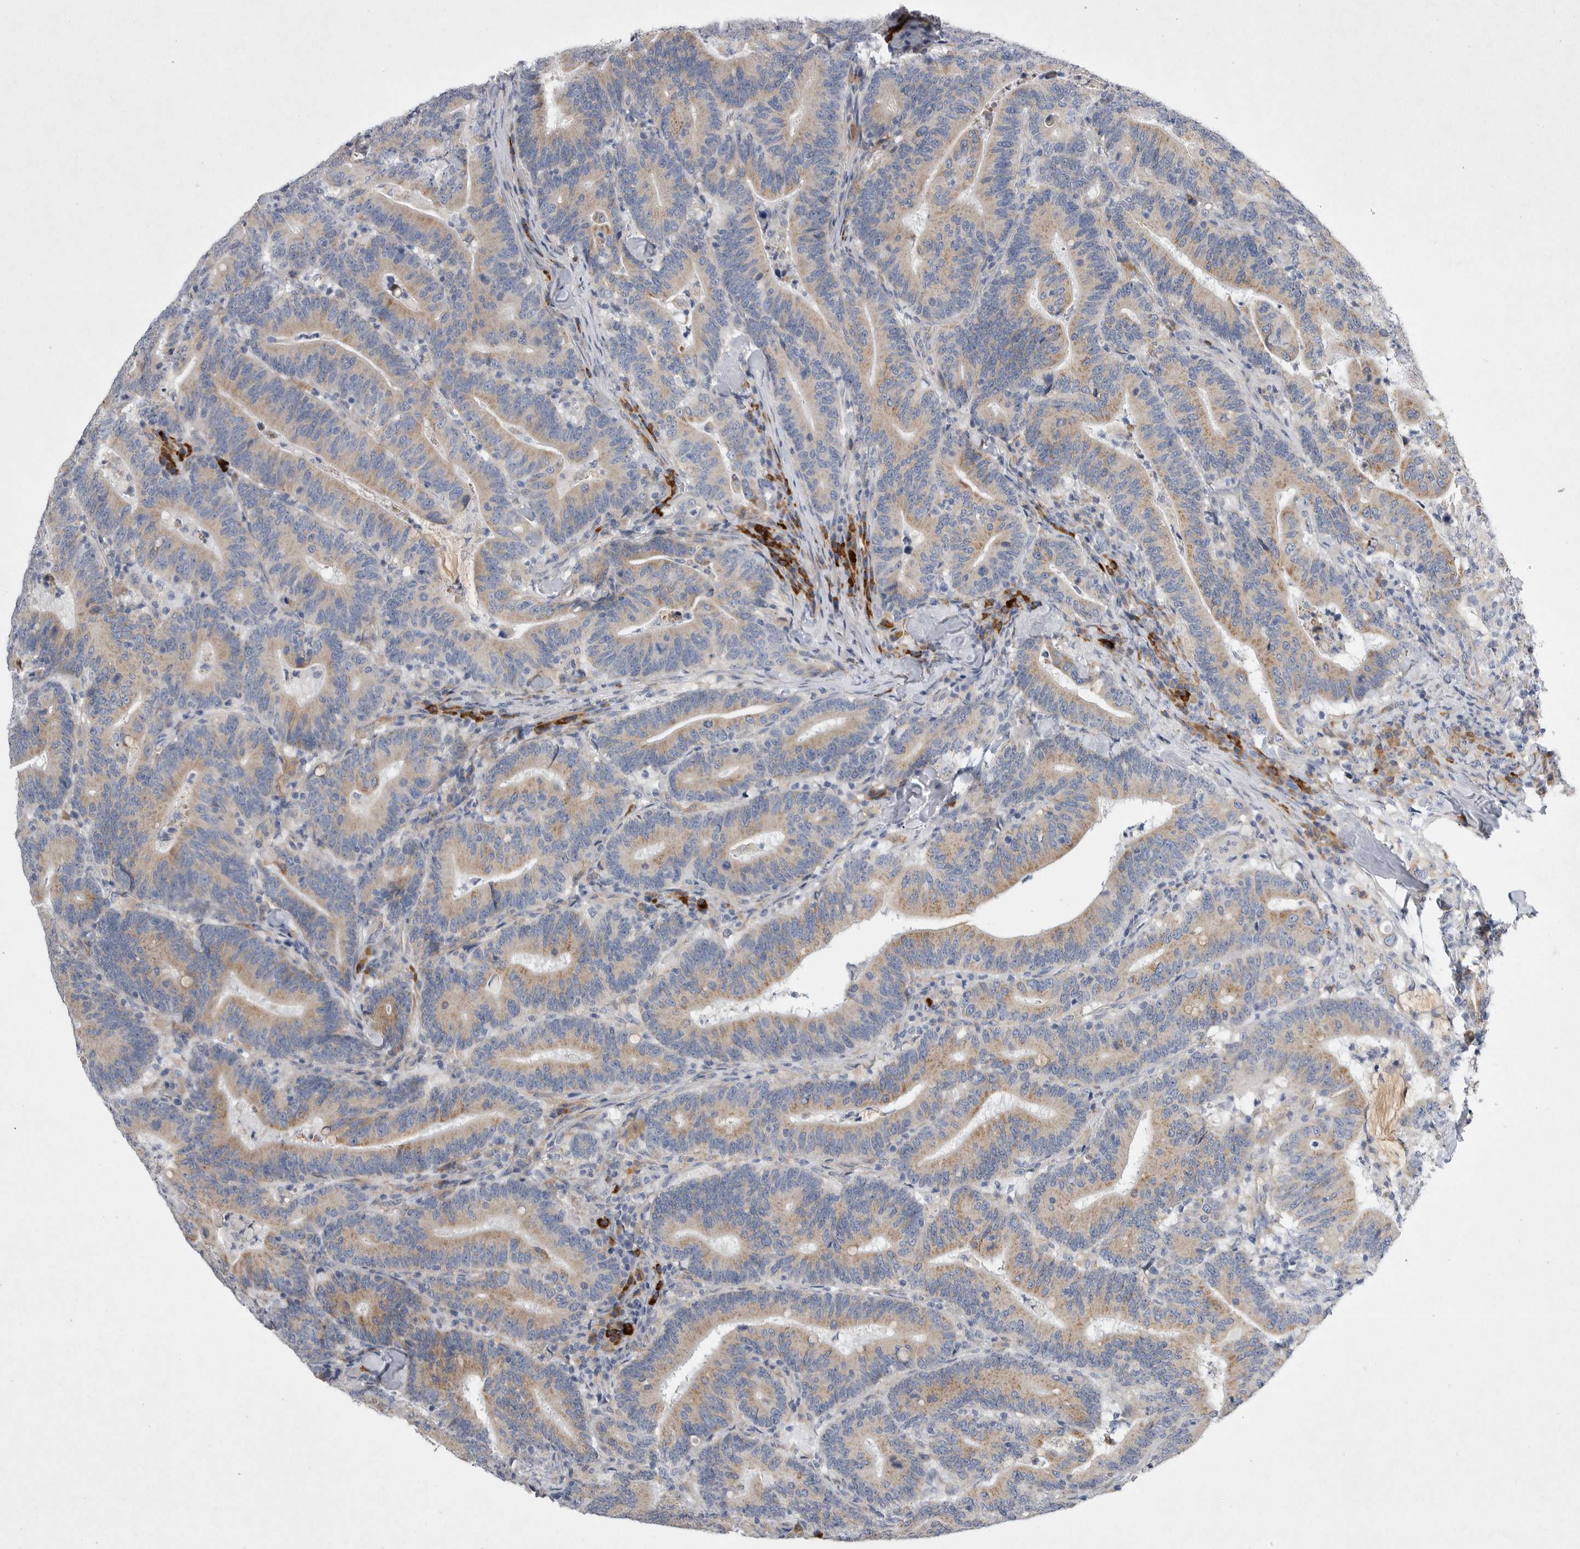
{"staining": {"intensity": "moderate", "quantity": "25%-75%", "location": "cytoplasmic/membranous"}, "tissue": "colorectal cancer", "cell_type": "Tumor cells", "image_type": "cancer", "snomed": [{"axis": "morphology", "description": "Adenocarcinoma, NOS"}, {"axis": "topography", "description": "Colon"}], "caption": "Brown immunohistochemical staining in human adenocarcinoma (colorectal) shows moderate cytoplasmic/membranous expression in approximately 25%-75% of tumor cells. (Stains: DAB (3,3'-diaminobenzidine) in brown, nuclei in blue, Microscopy: brightfield microscopy at high magnification).", "gene": "EDEM3", "patient": {"sex": "female", "age": 66}}